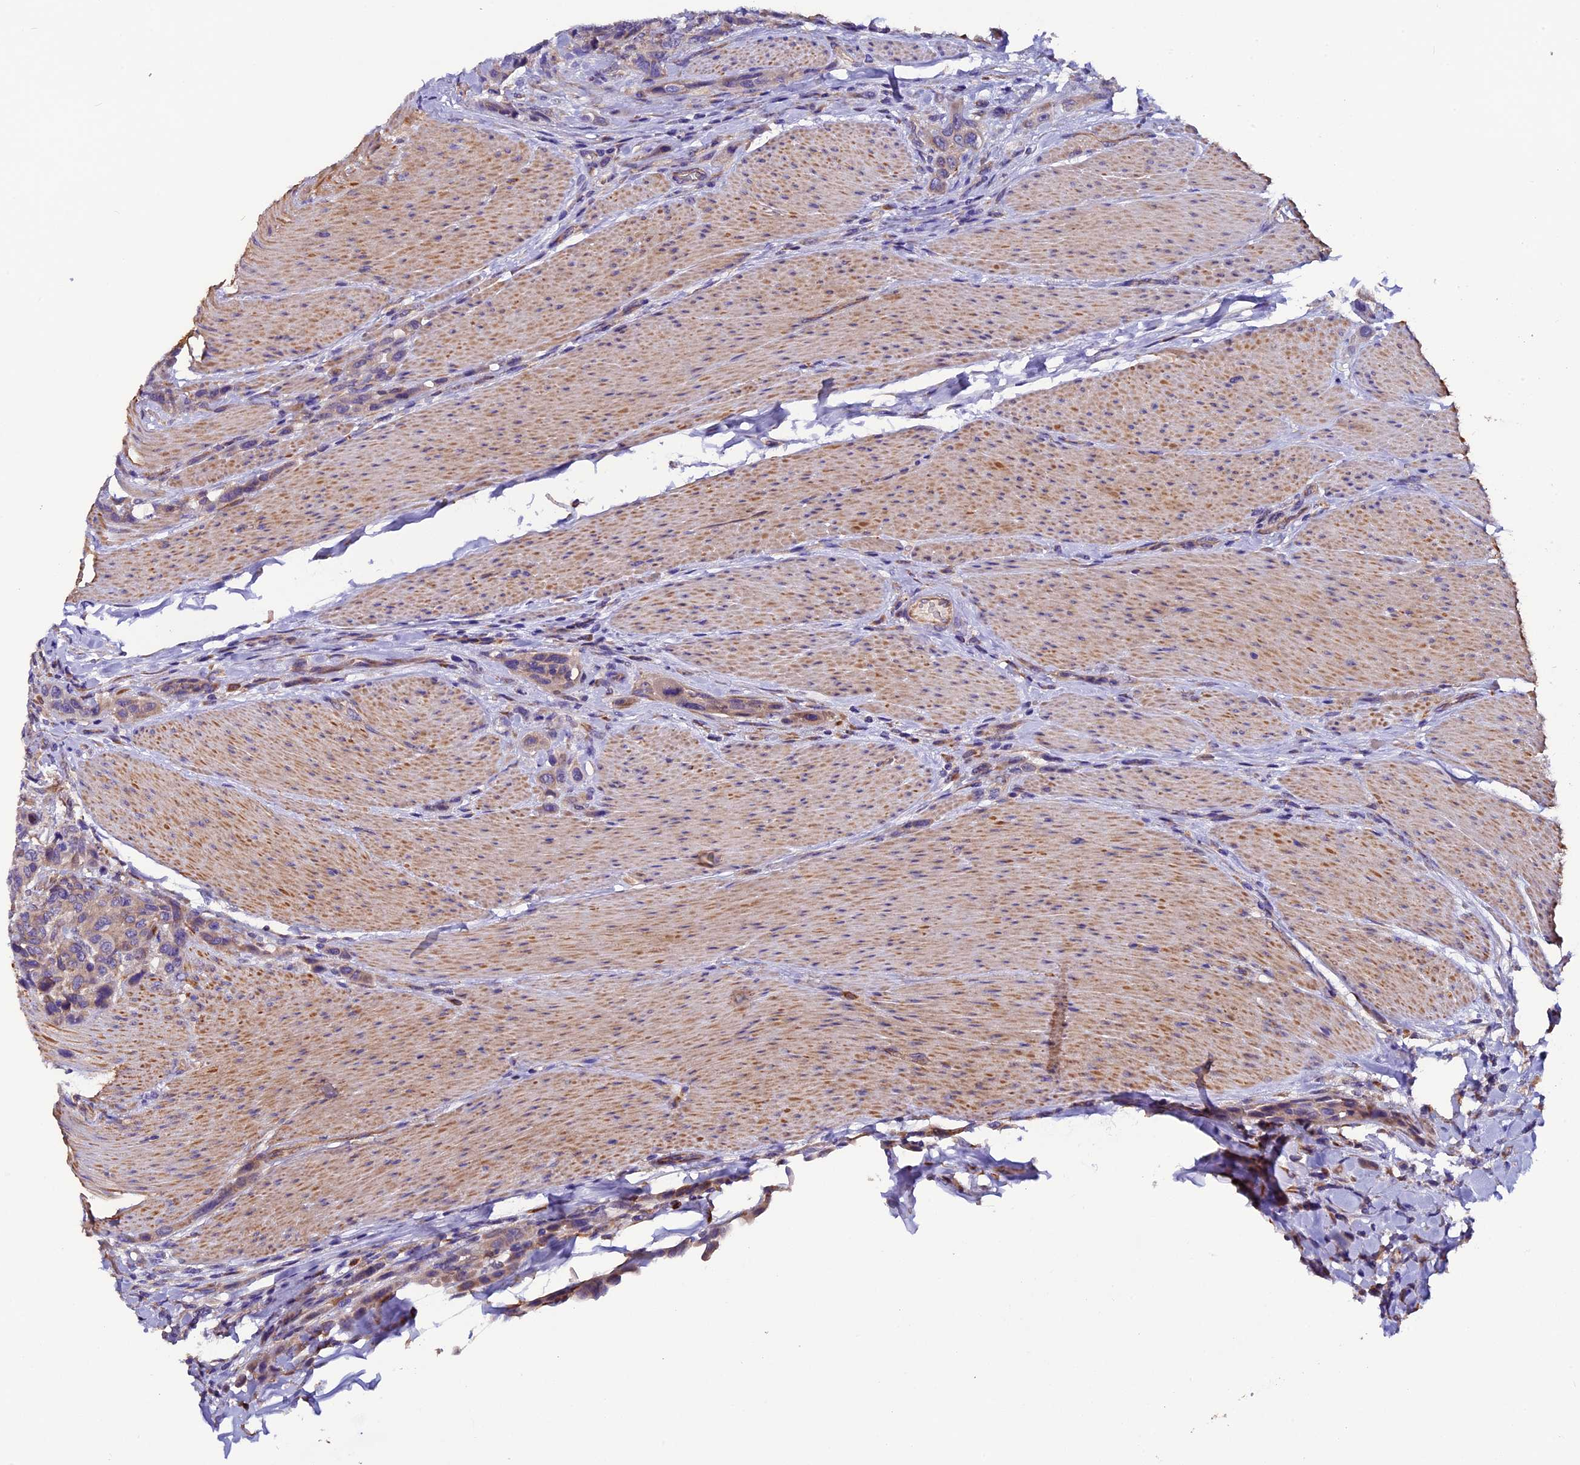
{"staining": {"intensity": "weak", "quantity": "25%-75%", "location": "cytoplasmic/membranous"}, "tissue": "urothelial cancer", "cell_type": "Tumor cells", "image_type": "cancer", "snomed": [{"axis": "morphology", "description": "Urothelial carcinoma, High grade"}, {"axis": "topography", "description": "Urinary bladder"}], "caption": "DAB (3,3'-diaminobenzidine) immunohistochemical staining of human urothelial cancer demonstrates weak cytoplasmic/membranous protein staining in approximately 25%-75% of tumor cells.", "gene": "CLN5", "patient": {"sex": "male", "age": 50}}